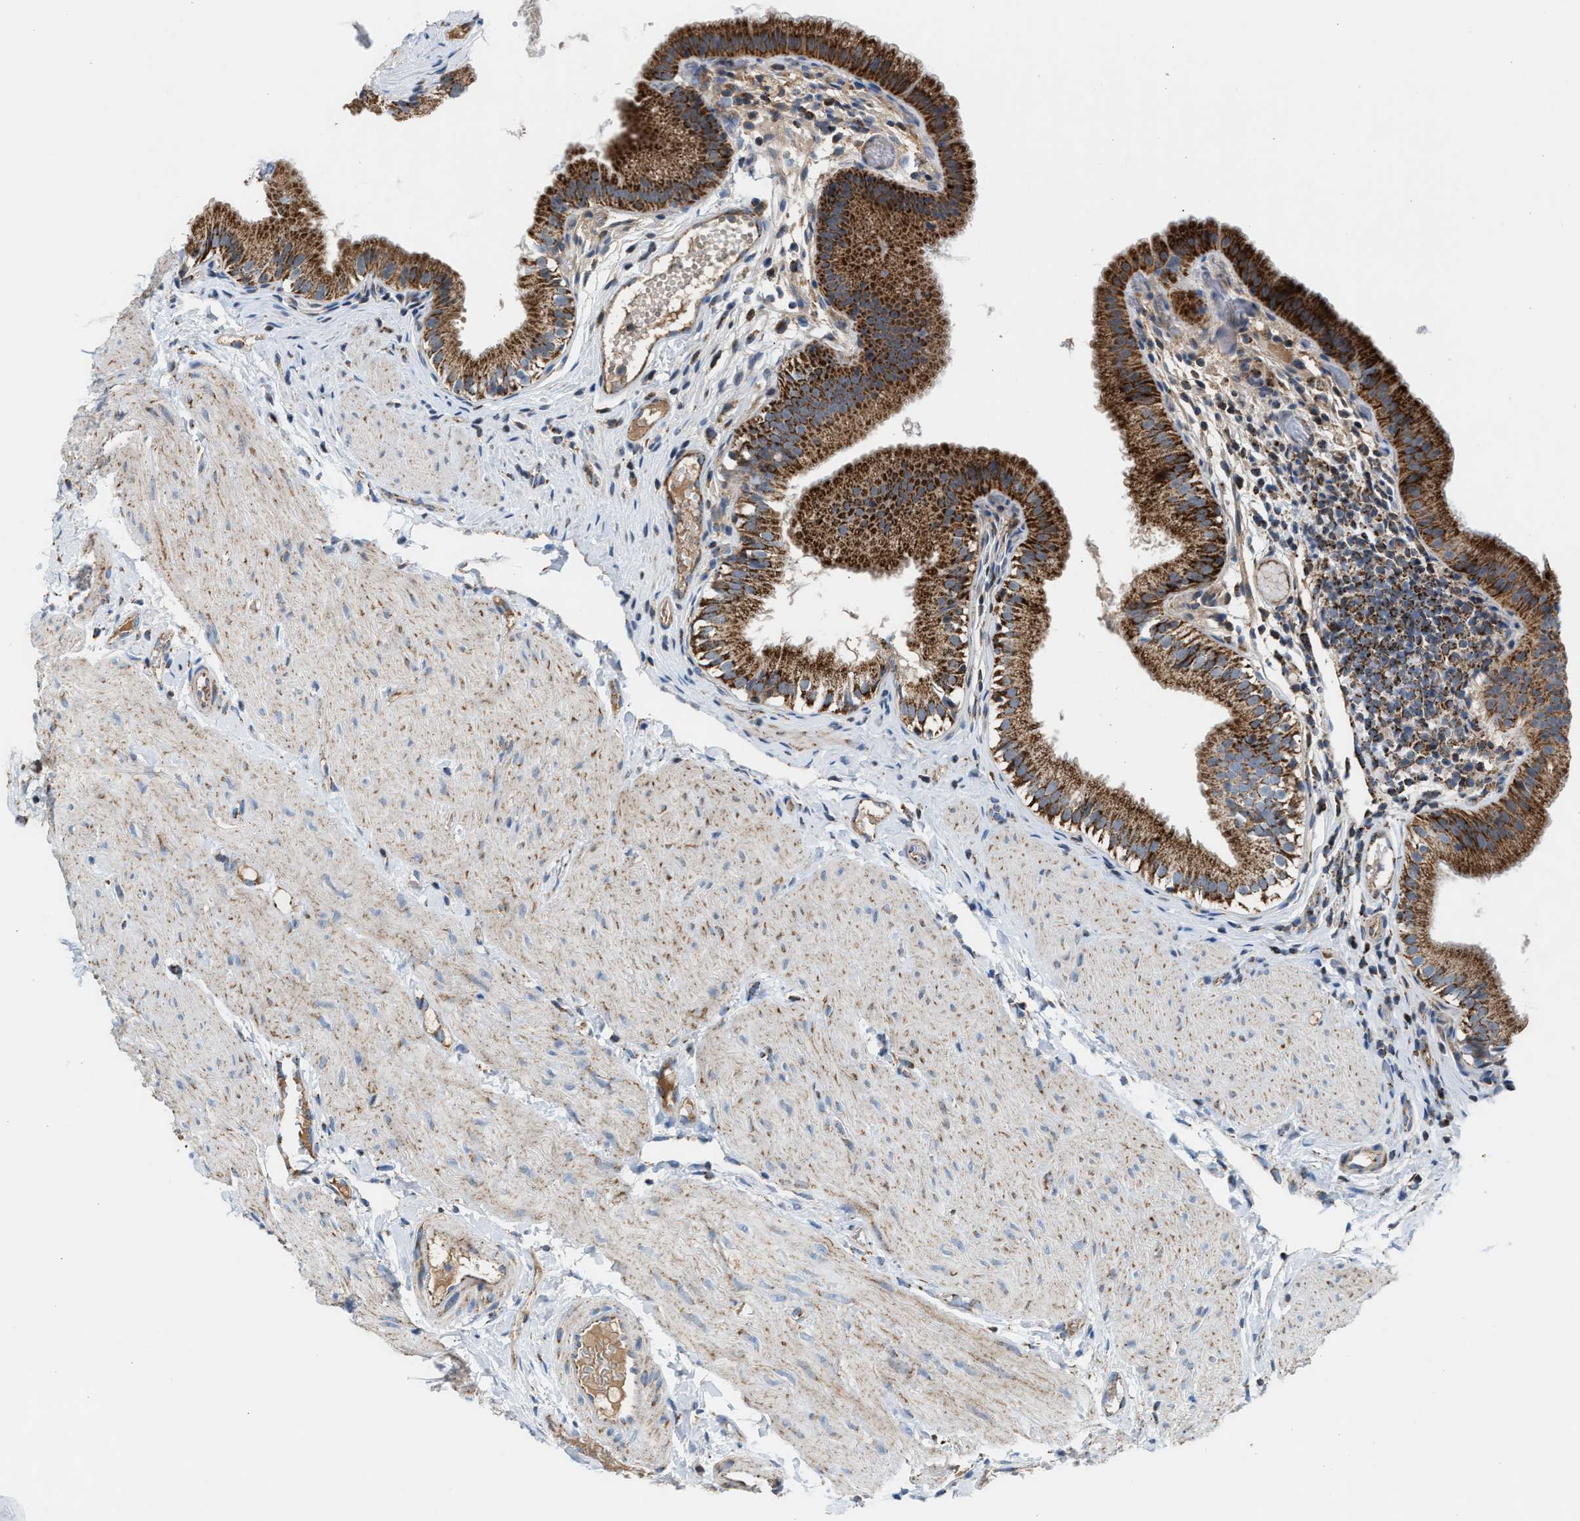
{"staining": {"intensity": "strong", "quantity": ">75%", "location": "cytoplasmic/membranous"}, "tissue": "gallbladder", "cell_type": "Glandular cells", "image_type": "normal", "snomed": [{"axis": "morphology", "description": "Normal tissue, NOS"}, {"axis": "topography", "description": "Gallbladder"}], "caption": "Protein analysis of unremarkable gallbladder exhibits strong cytoplasmic/membranous positivity in about >75% of glandular cells.", "gene": "PMPCA", "patient": {"sex": "female", "age": 26}}